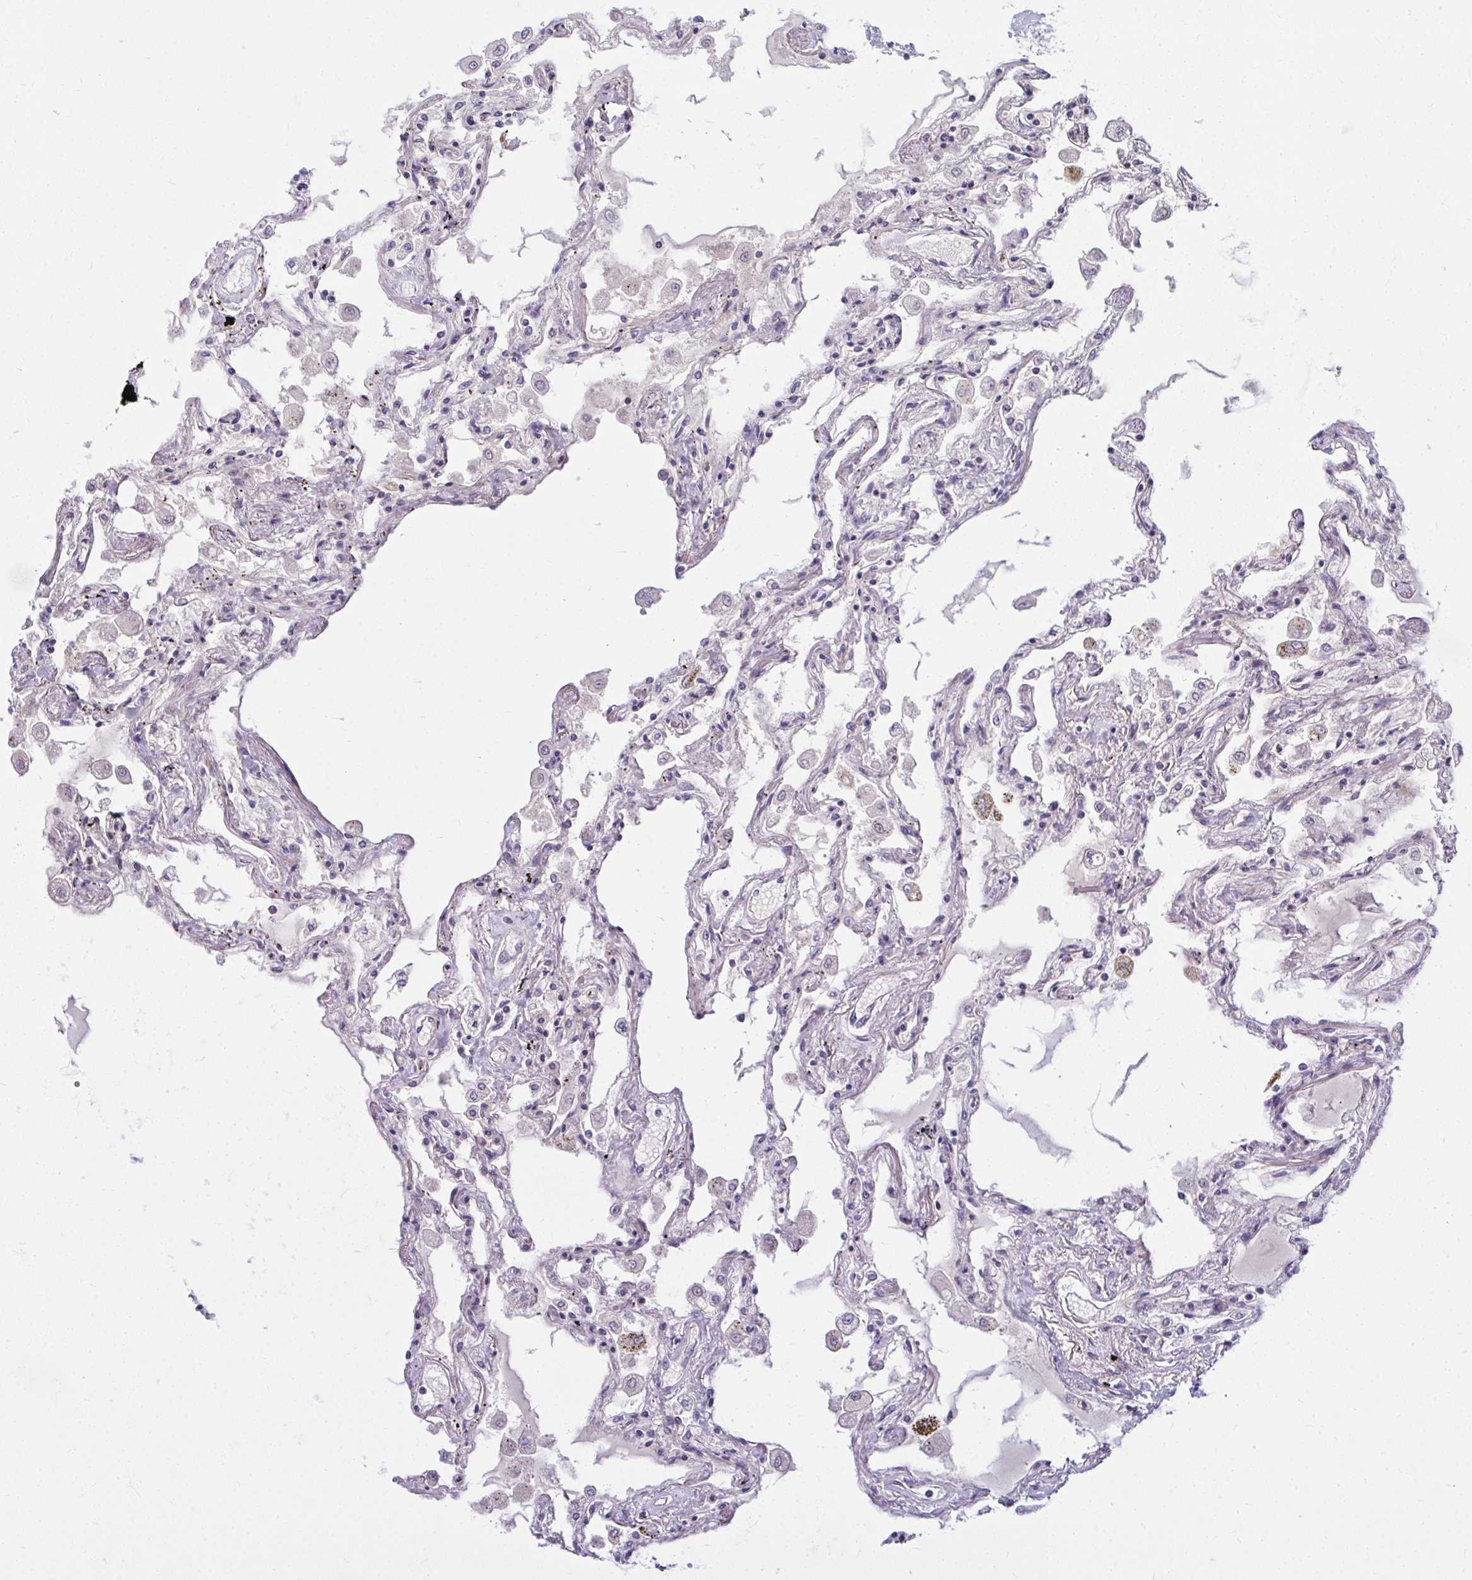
{"staining": {"intensity": "moderate", "quantity": "<25%", "location": "cytoplasmic/membranous"}, "tissue": "lung", "cell_type": "Alveolar cells", "image_type": "normal", "snomed": [{"axis": "morphology", "description": "Normal tissue, NOS"}, {"axis": "morphology", "description": "Adenocarcinoma, NOS"}, {"axis": "topography", "description": "Cartilage tissue"}, {"axis": "topography", "description": "Lung"}], "caption": "Immunohistochemistry micrograph of normal lung: lung stained using immunohistochemistry shows low levels of moderate protein expression localized specifically in the cytoplasmic/membranous of alveolar cells, appearing as a cytoplasmic/membranous brown color.", "gene": "SLC14A1", "patient": {"sex": "female", "age": 67}}